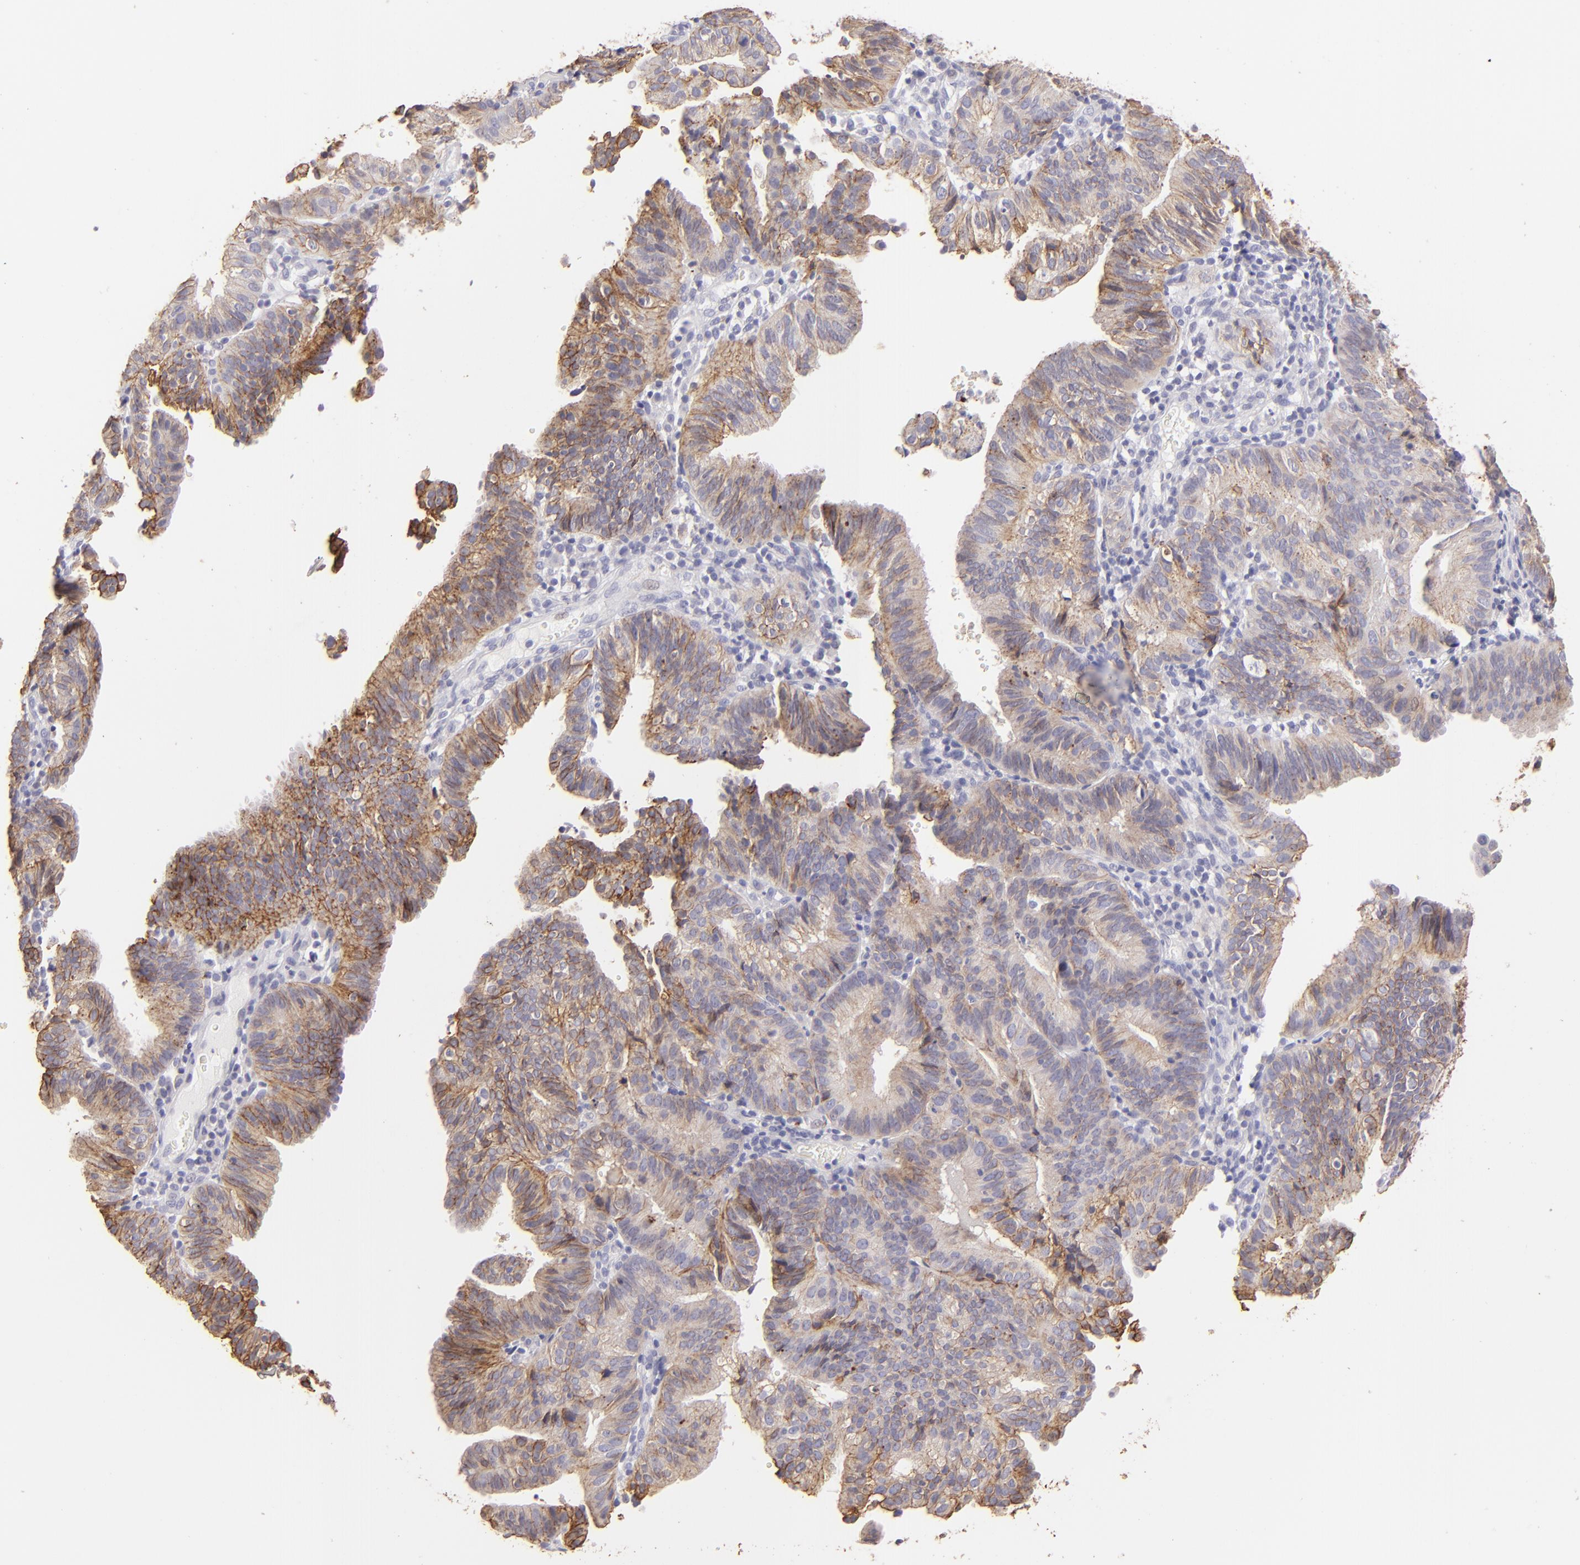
{"staining": {"intensity": "moderate", "quantity": "25%-75%", "location": "cytoplasmic/membranous"}, "tissue": "cervical cancer", "cell_type": "Tumor cells", "image_type": "cancer", "snomed": [{"axis": "morphology", "description": "Adenocarcinoma, NOS"}, {"axis": "topography", "description": "Cervix"}], "caption": "This is an image of IHC staining of cervical cancer, which shows moderate positivity in the cytoplasmic/membranous of tumor cells.", "gene": "CLDN4", "patient": {"sex": "female", "age": 60}}